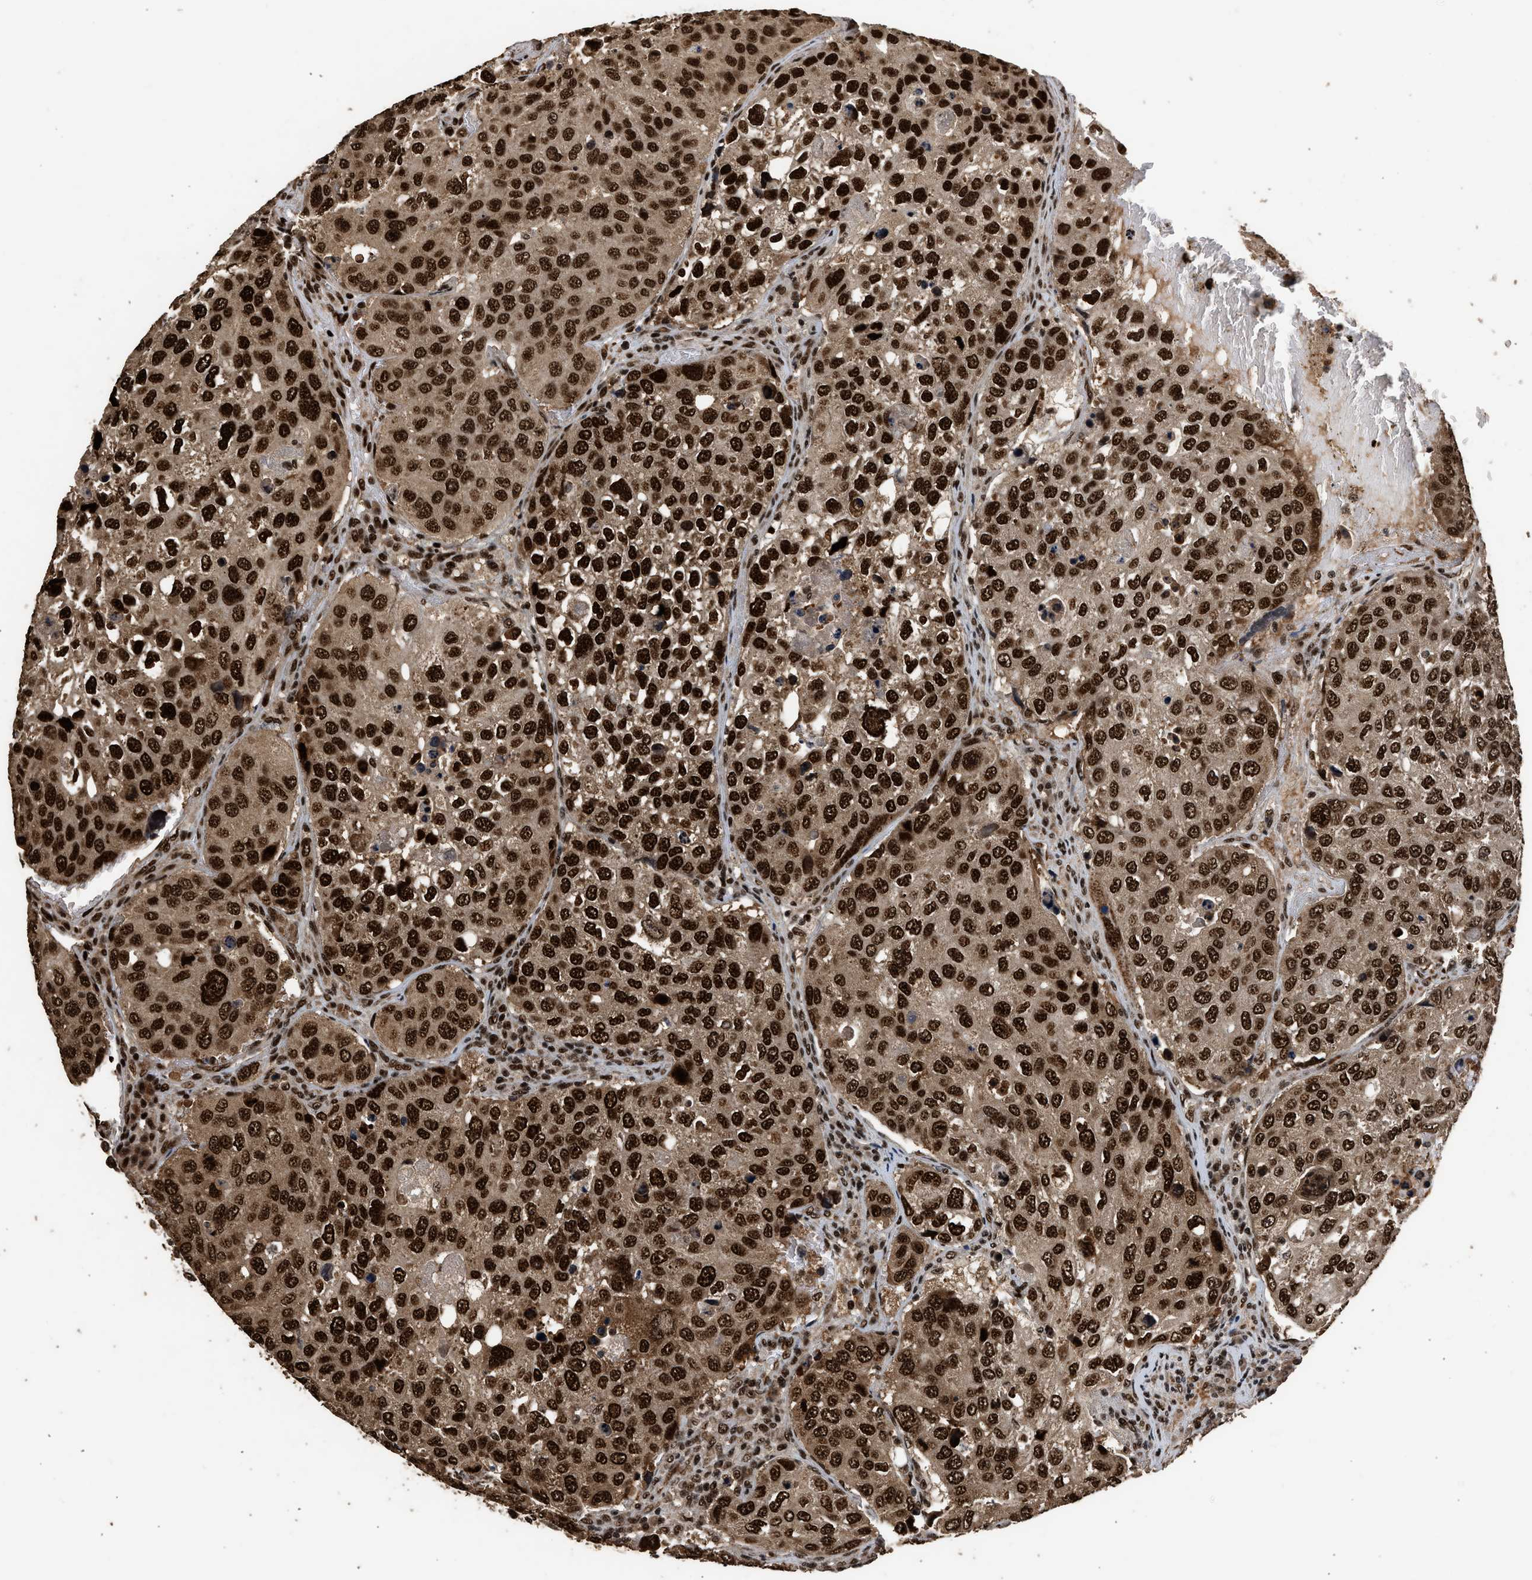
{"staining": {"intensity": "strong", "quantity": ">75%", "location": "cytoplasmic/membranous,nuclear"}, "tissue": "urothelial cancer", "cell_type": "Tumor cells", "image_type": "cancer", "snomed": [{"axis": "morphology", "description": "Urothelial carcinoma, High grade"}, {"axis": "topography", "description": "Lymph node"}, {"axis": "topography", "description": "Urinary bladder"}], "caption": "High-grade urothelial carcinoma stained with a brown dye demonstrates strong cytoplasmic/membranous and nuclear positive positivity in about >75% of tumor cells.", "gene": "PPP4R3B", "patient": {"sex": "male", "age": 51}}